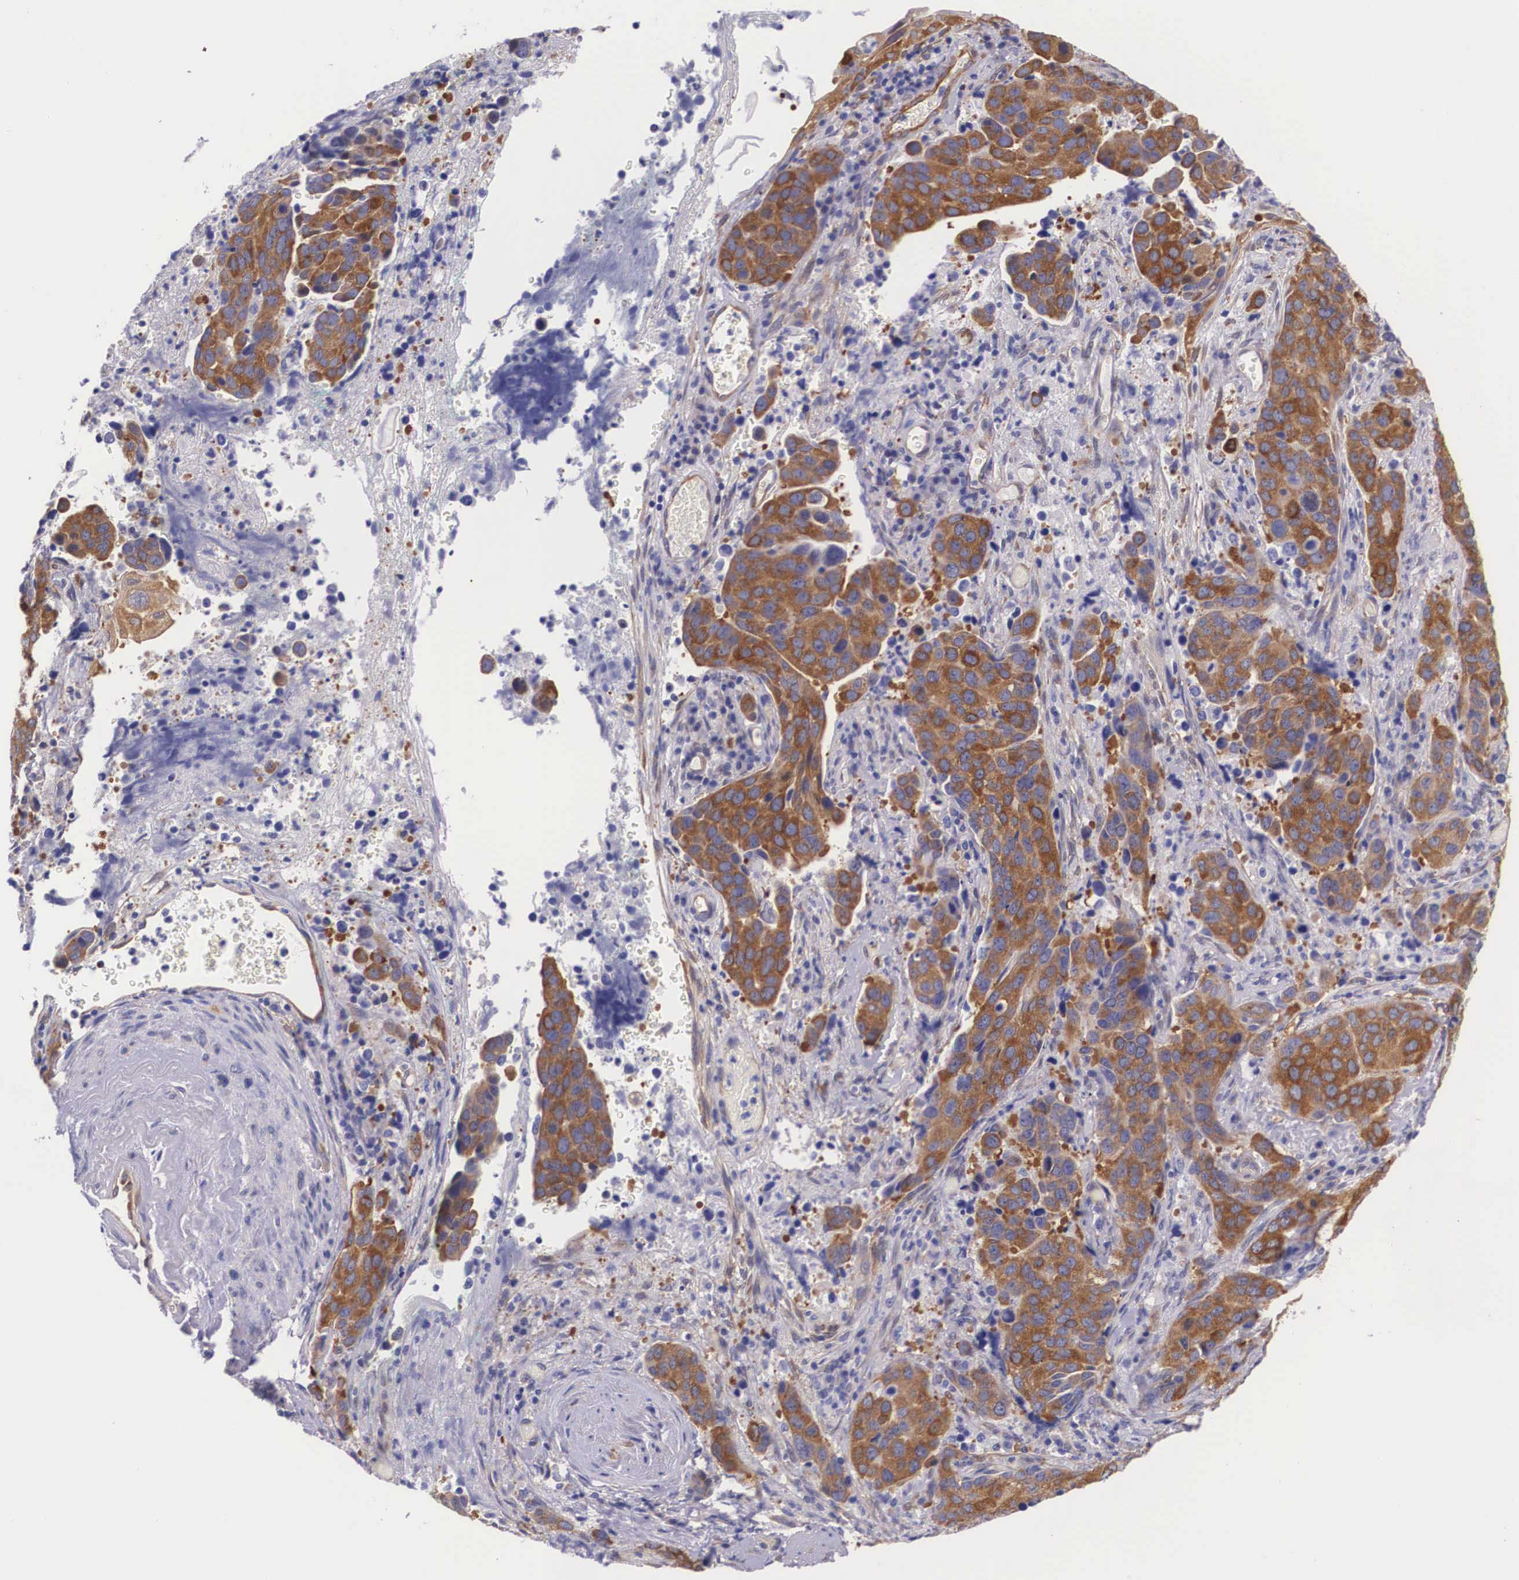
{"staining": {"intensity": "strong", "quantity": ">75%", "location": "cytoplasmic/membranous"}, "tissue": "cervical cancer", "cell_type": "Tumor cells", "image_type": "cancer", "snomed": [{"axis": "morphology", "description": "Squamous cell carcinoma, NOS"}, {"axis": "topography", "description": "Cervix"}], "caption": "Immunohistochemical staining of cervical cancer demonstrates strong cytoplasmic/membranous protein expression in approximately >75% of tumor cells.", "gene": "BCAR1", "patient": {"sex": "female", "age": 54}}